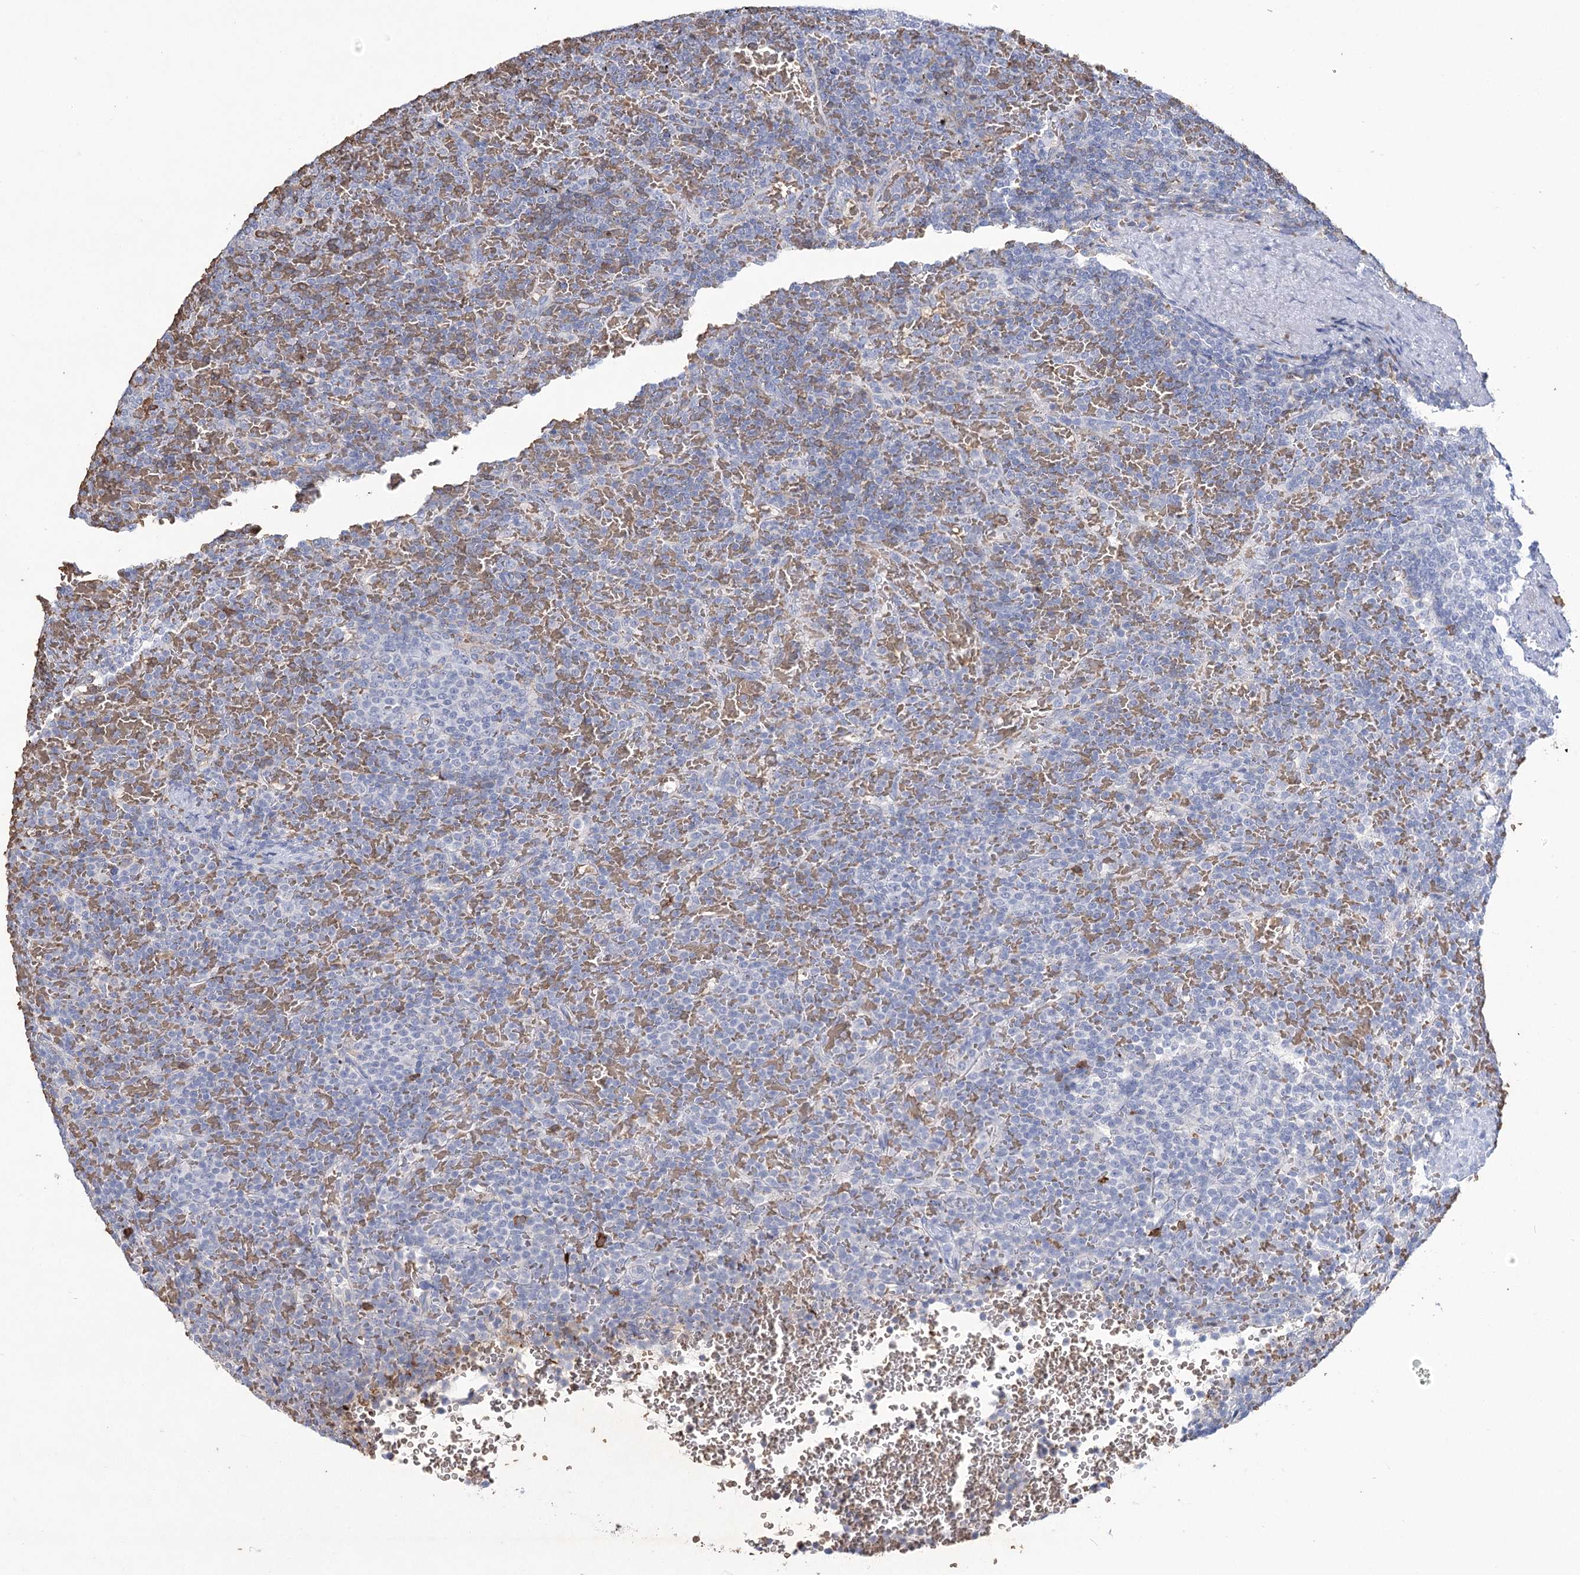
{"staining": {"intensity": "negative", "quantity": "none", "location": "none"}, "tissue": "lymphoma", "cell_type": "Tumor cells", "image_type": "cancer", "snomed": [{"axis": "morphology", "description": "Malignant lymphoma, non-Hodgkin's type, Low grade"}, {"axis": "topography", "description": "Spleen"}], "caption": "IHC photomicrograph of malignant lymphoma, non-Hodgkin's type (low-grade) stained for a protein (brown), which shows no staining in tumor cells.", "gene": "HBA1", "patient": {"sex": "female", "age": 77}}